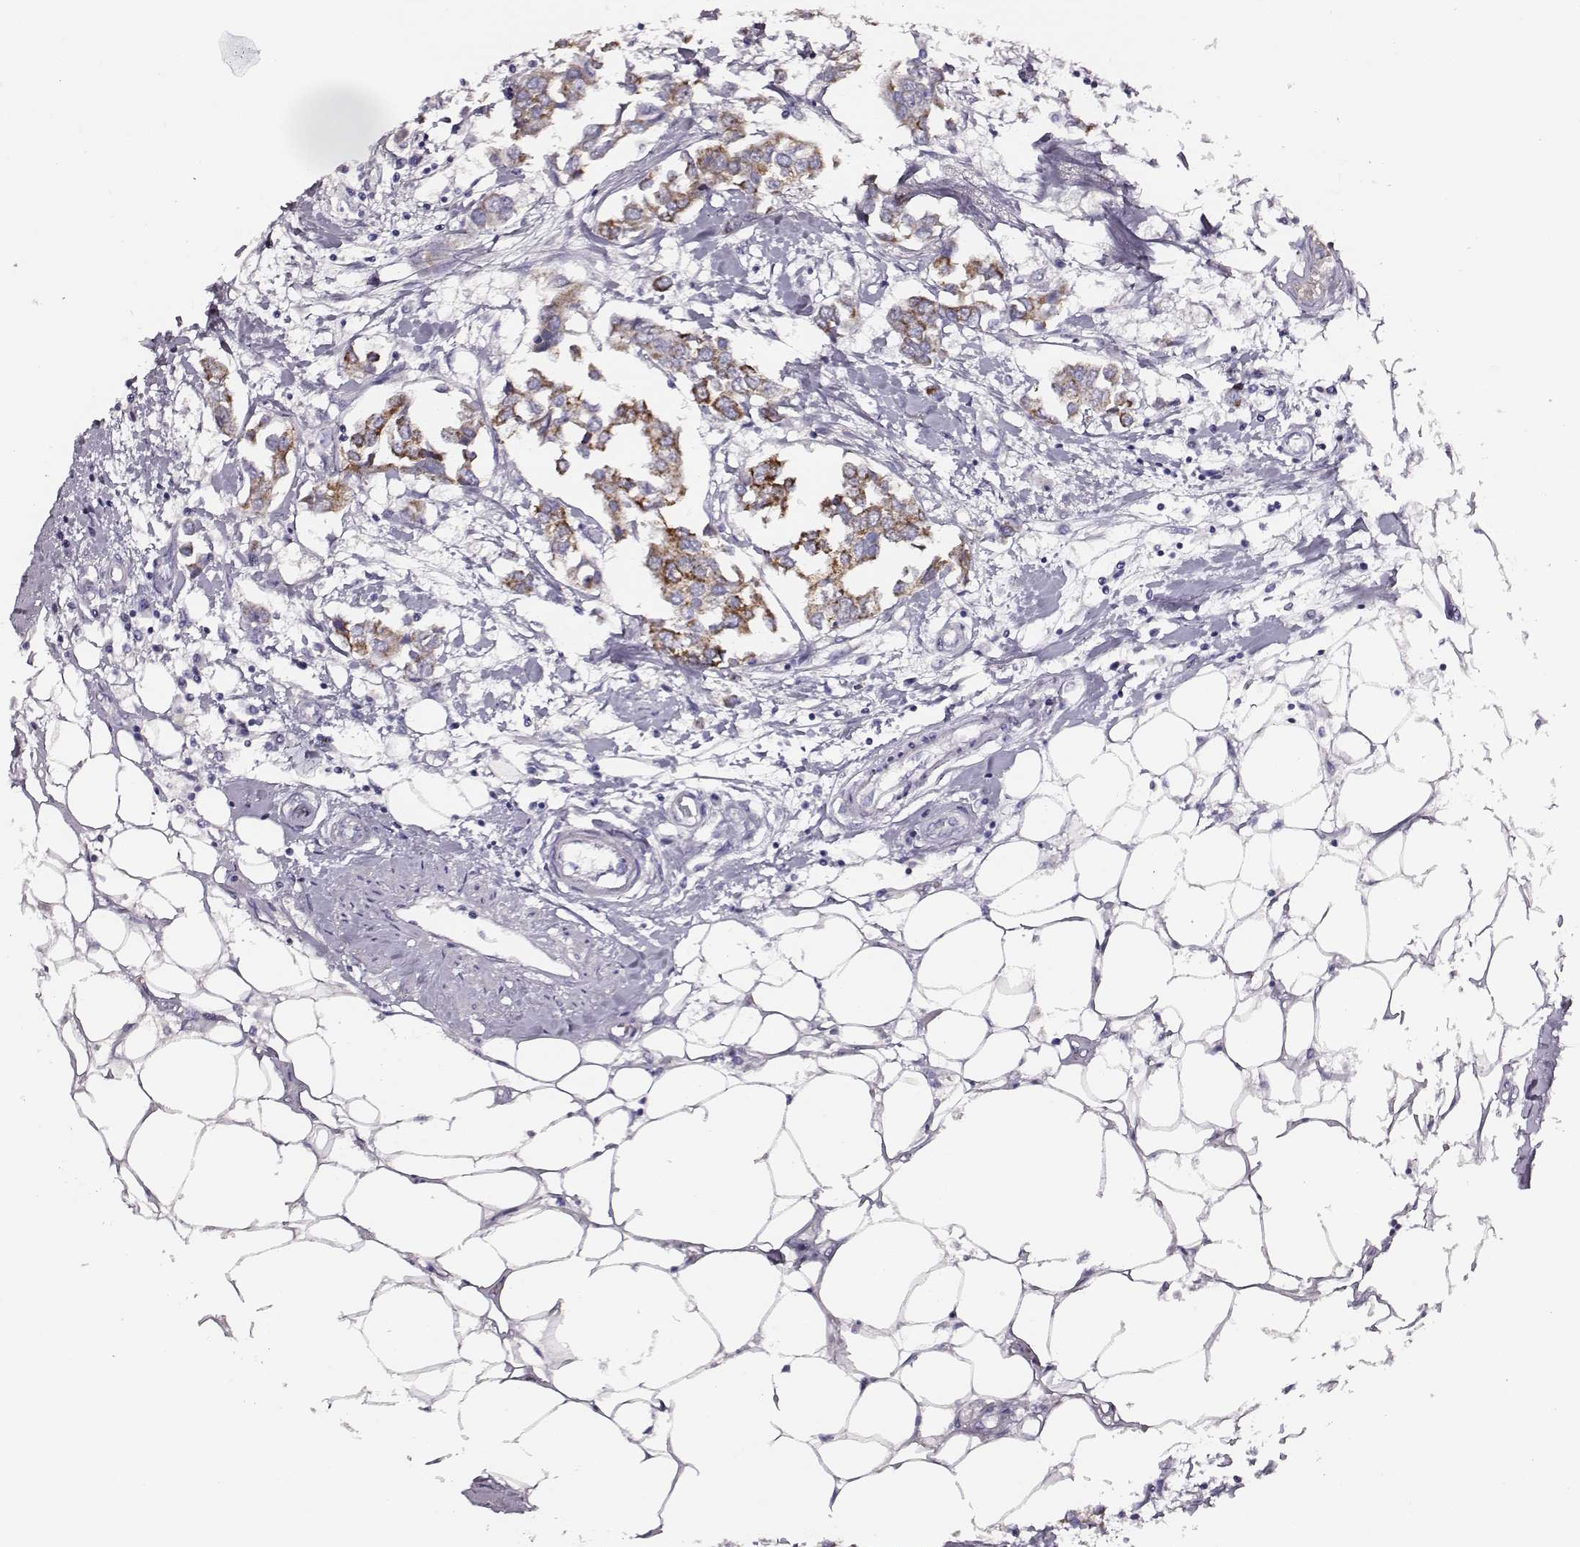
{"staining": {"intensity": "moderate", "quantity": "<25%", "location": "cytoplasmic/membranous"}, "tissue": "breast cancer", "cell_type": "Tumor cells", "image_type": "cancer", "snomed": [{"axis": "morphology", "description": "Duct carcinoma"}, {"axis": "topography", "description": "Breast"}], "caption": "An immunohistochemistry micrograph of tumor tissue is shown. Protein staining in brown highlights moderate cytoplasmic/membranous positivity in breast infiltrating ductal carcinoma within tumor cells.", "gene": "AADAT", "patient": {"sex": "female", "age": 83}}